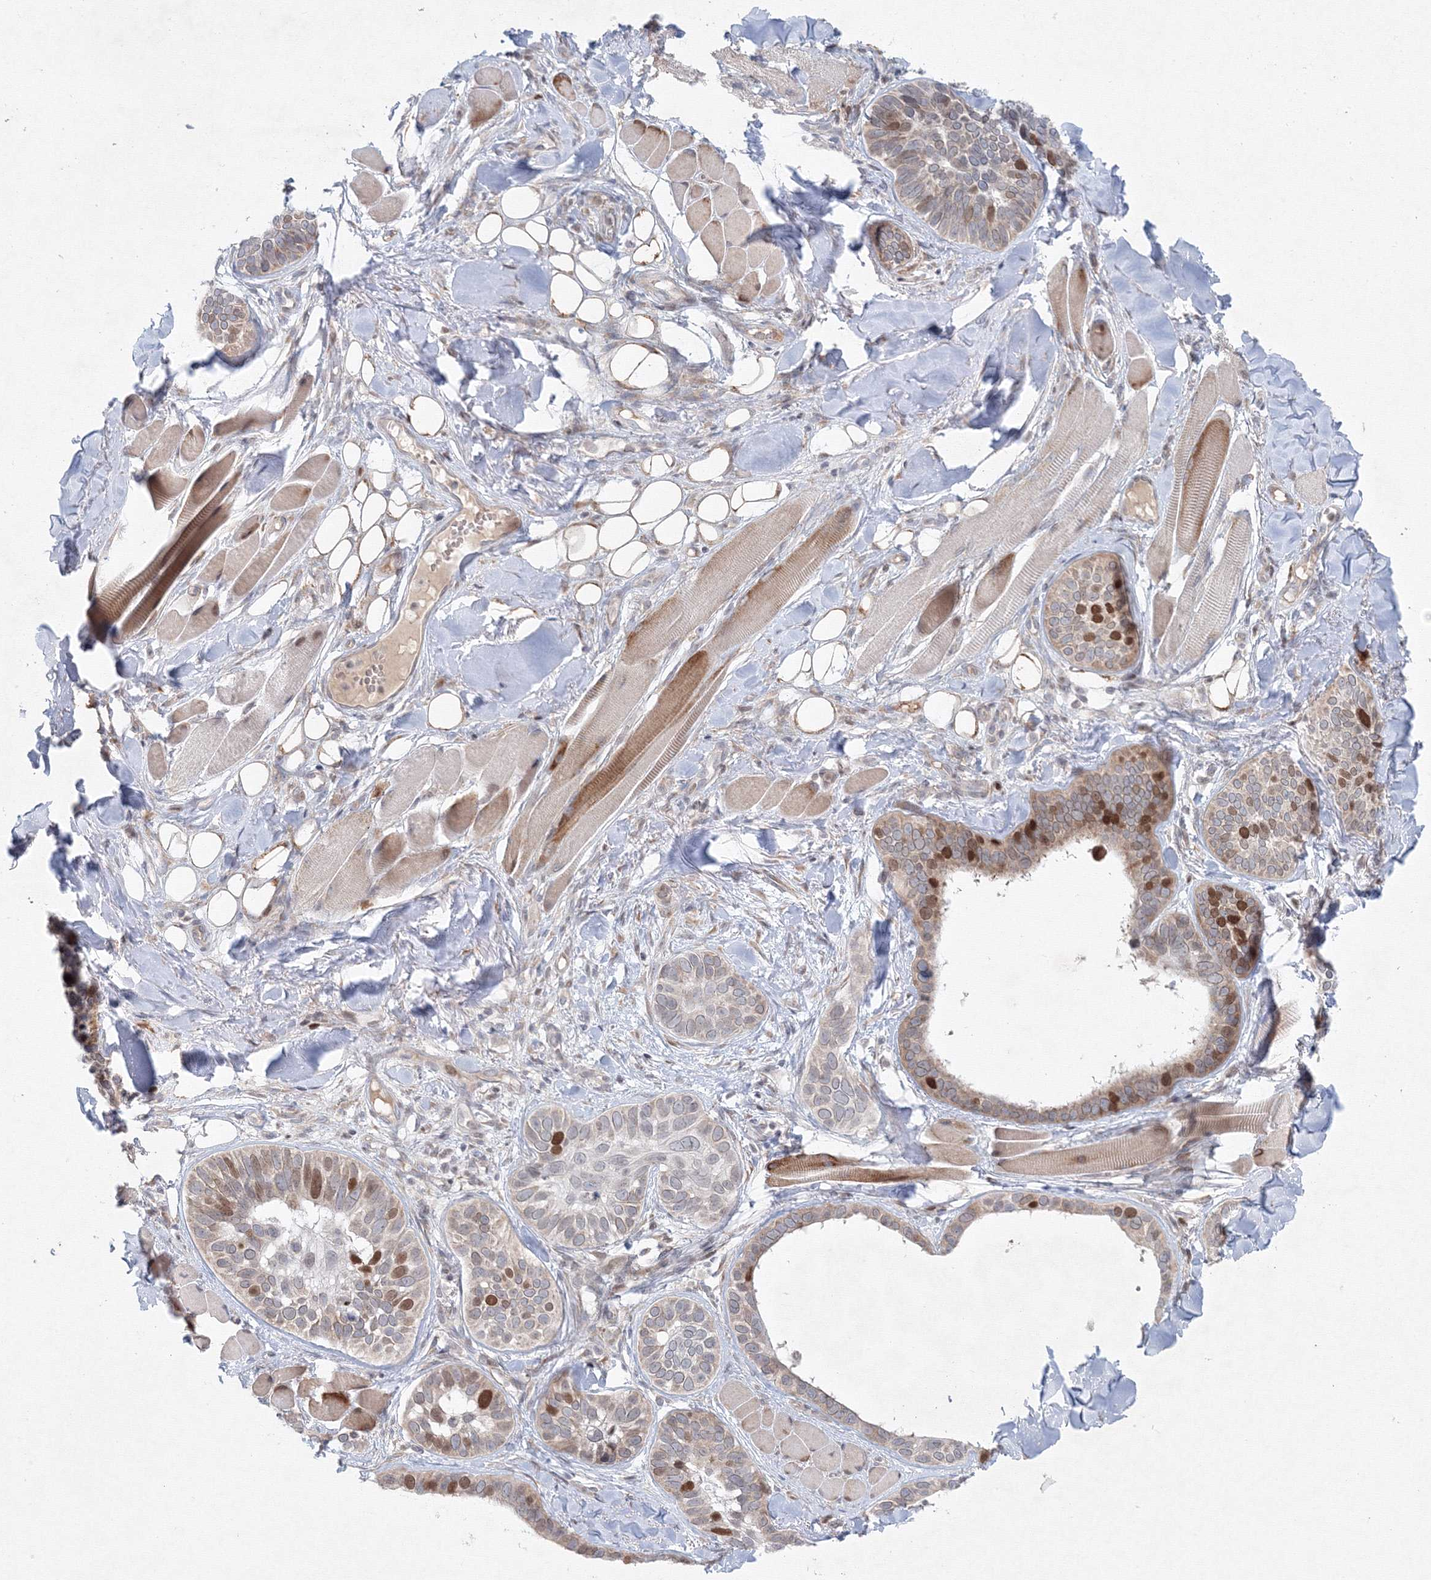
{"staining": {"intensity": "strong", "quantity": "<25%", "location": "nuclear"}, "tissue": "skin cancer", "cell_type": "Tumor cells", "image_type": "cancer", "snomed": [{"axis": "morphology", "description": "Basal cell carcinoma"}, {"axis": "topography", "description": "Skin"}], "caption": "Strong nuclear protein expression is seen in about <25% of tumor cells in skin cancer (basal cell carcinoma).", "gene": "KIF4A", "patient": {"sex": "male", "age": 62}}